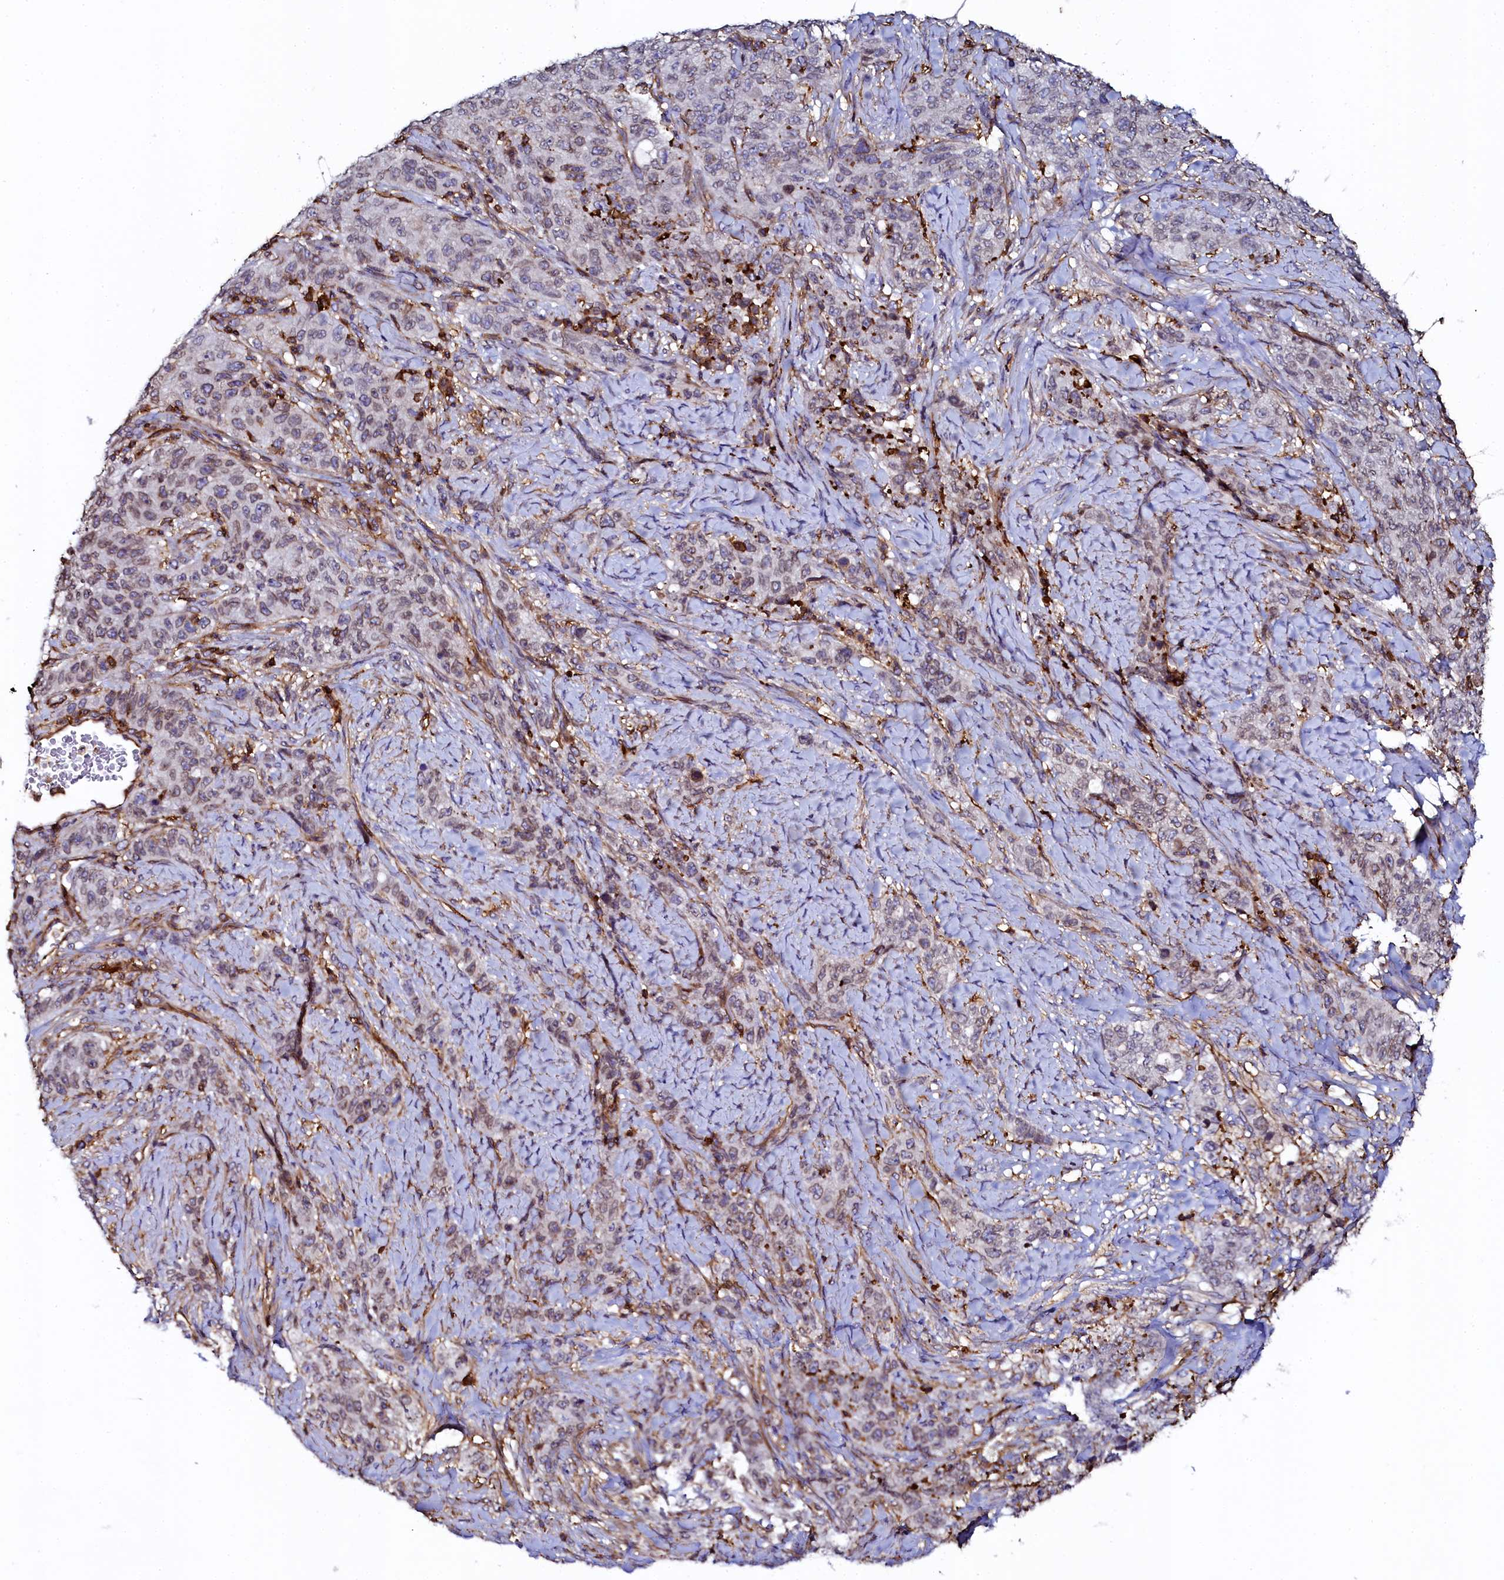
{"staining": {"intensity": "weak", "quantity": "25%-75%", "location": "cytoplasmic/membranous,nuclear"}, "tissue": "stomach cancer", "cell_type": "Tumor cells", "image_type": "cancer", "snomed": [{"axis": "morphology", "description": "Adenocarcinoma, NOS"}, {"axis": "topography", "description": "Stomach"}], "caption": "Immunohistochemistry histopathology image of neoplastic tissue: human stomach cancer (adenocarcinoma) stained using IHC demonstrates low levels of weak protein expression localized specifically in the cytoplasmic/membranous and nuclear of tumor cells, appearing as a cytoplasmic/membranous and nuclear brown color.", "gene": "AAAS", "patient": {"sex": "male", "age": 48}}